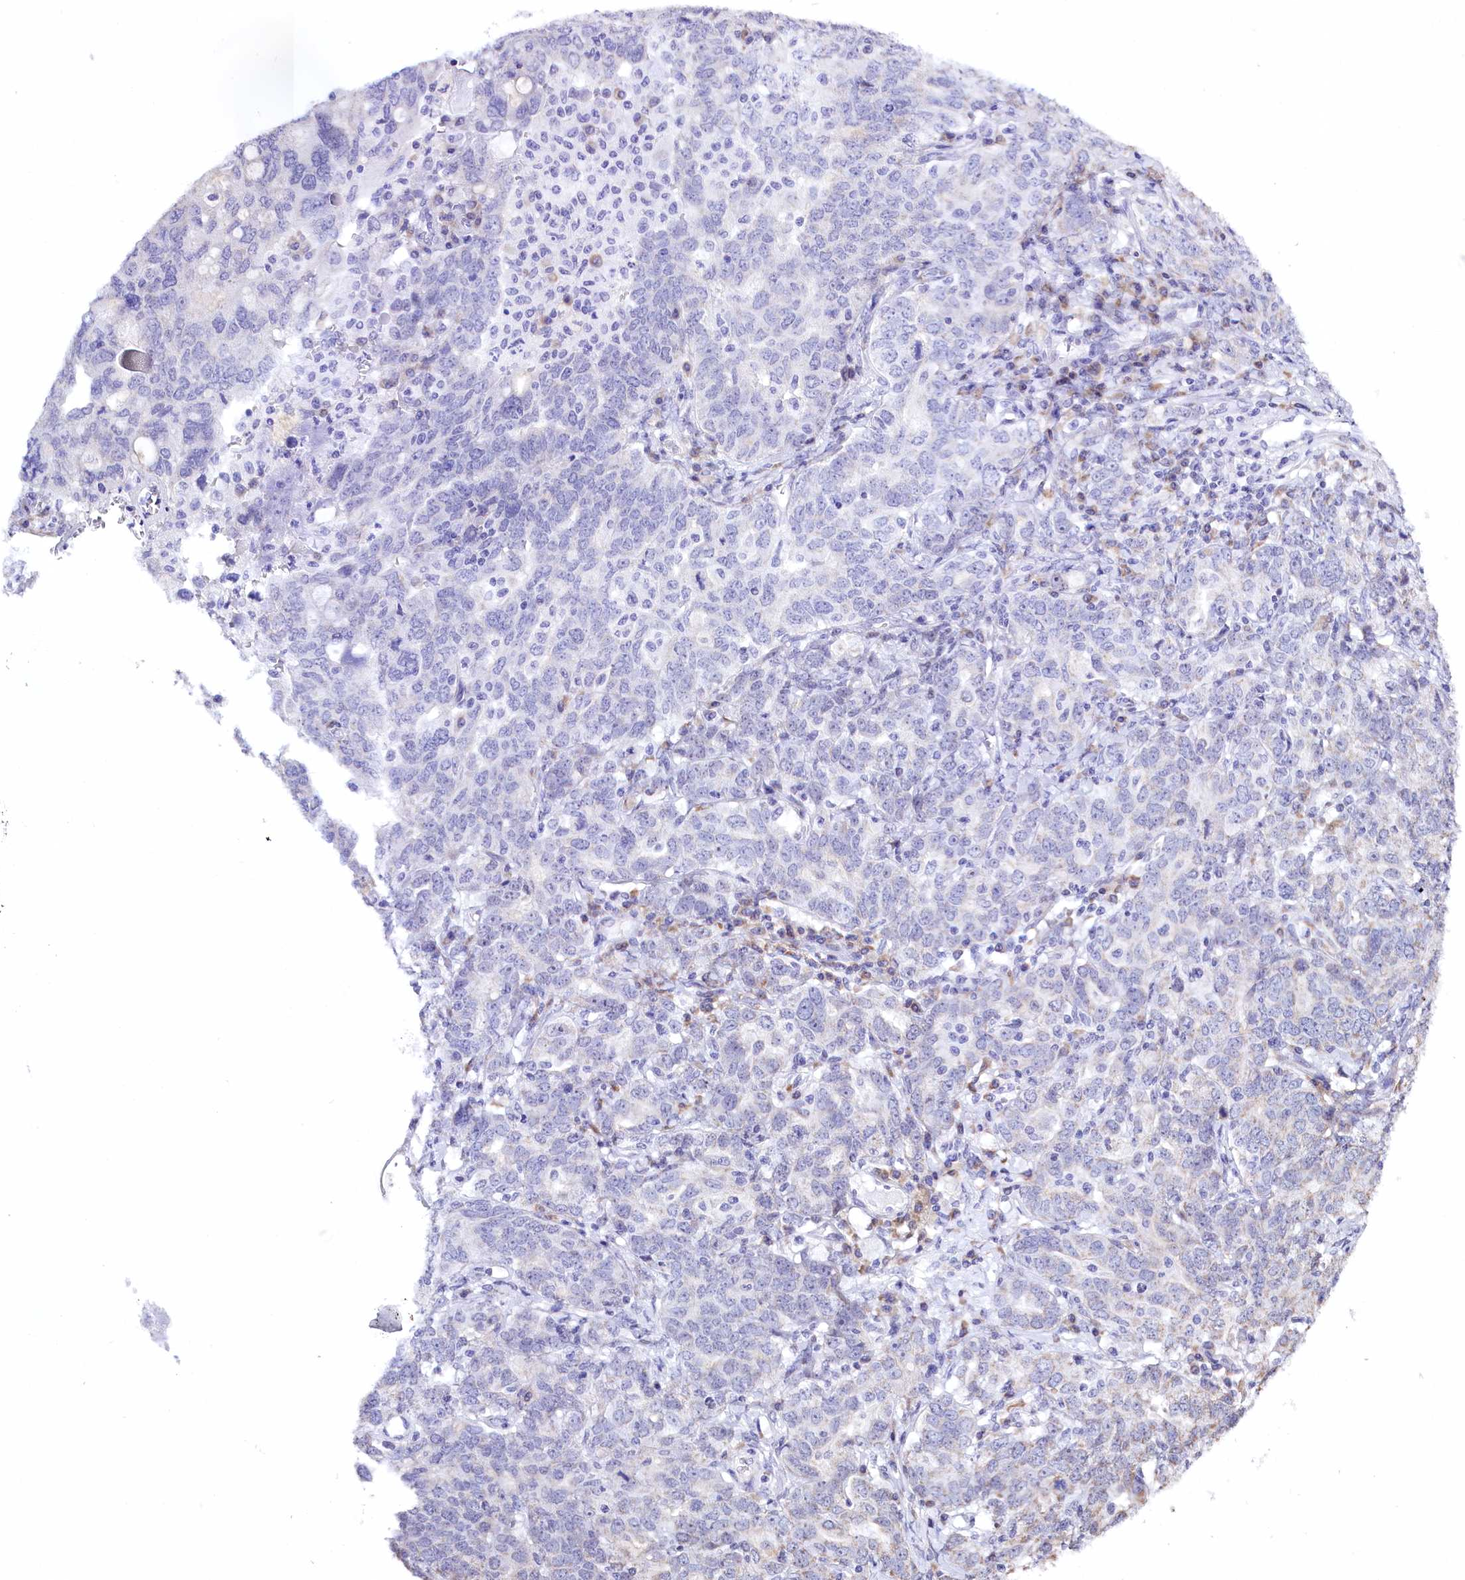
{"staining": {"intensity": "negative", "quantity": "none", "location": "none"}, "tissue": "ovarian cancer", "cell_type": "Tumor cells", "image_type": "cancer", "snomed": [{"axis": "morphology", "description": "Carcinoma, endometroid"}, {"axis": "topography", "description": "Ovary"}], "caption": "Immunohistochemistry (IHC) photomicrograph of neoplastic tissue: human ovarian cancer stained with DAB shows no significant protein expression in tumor cells.", "gene": "SPATS2", "patient": {"sex": "female", "age": 62}}